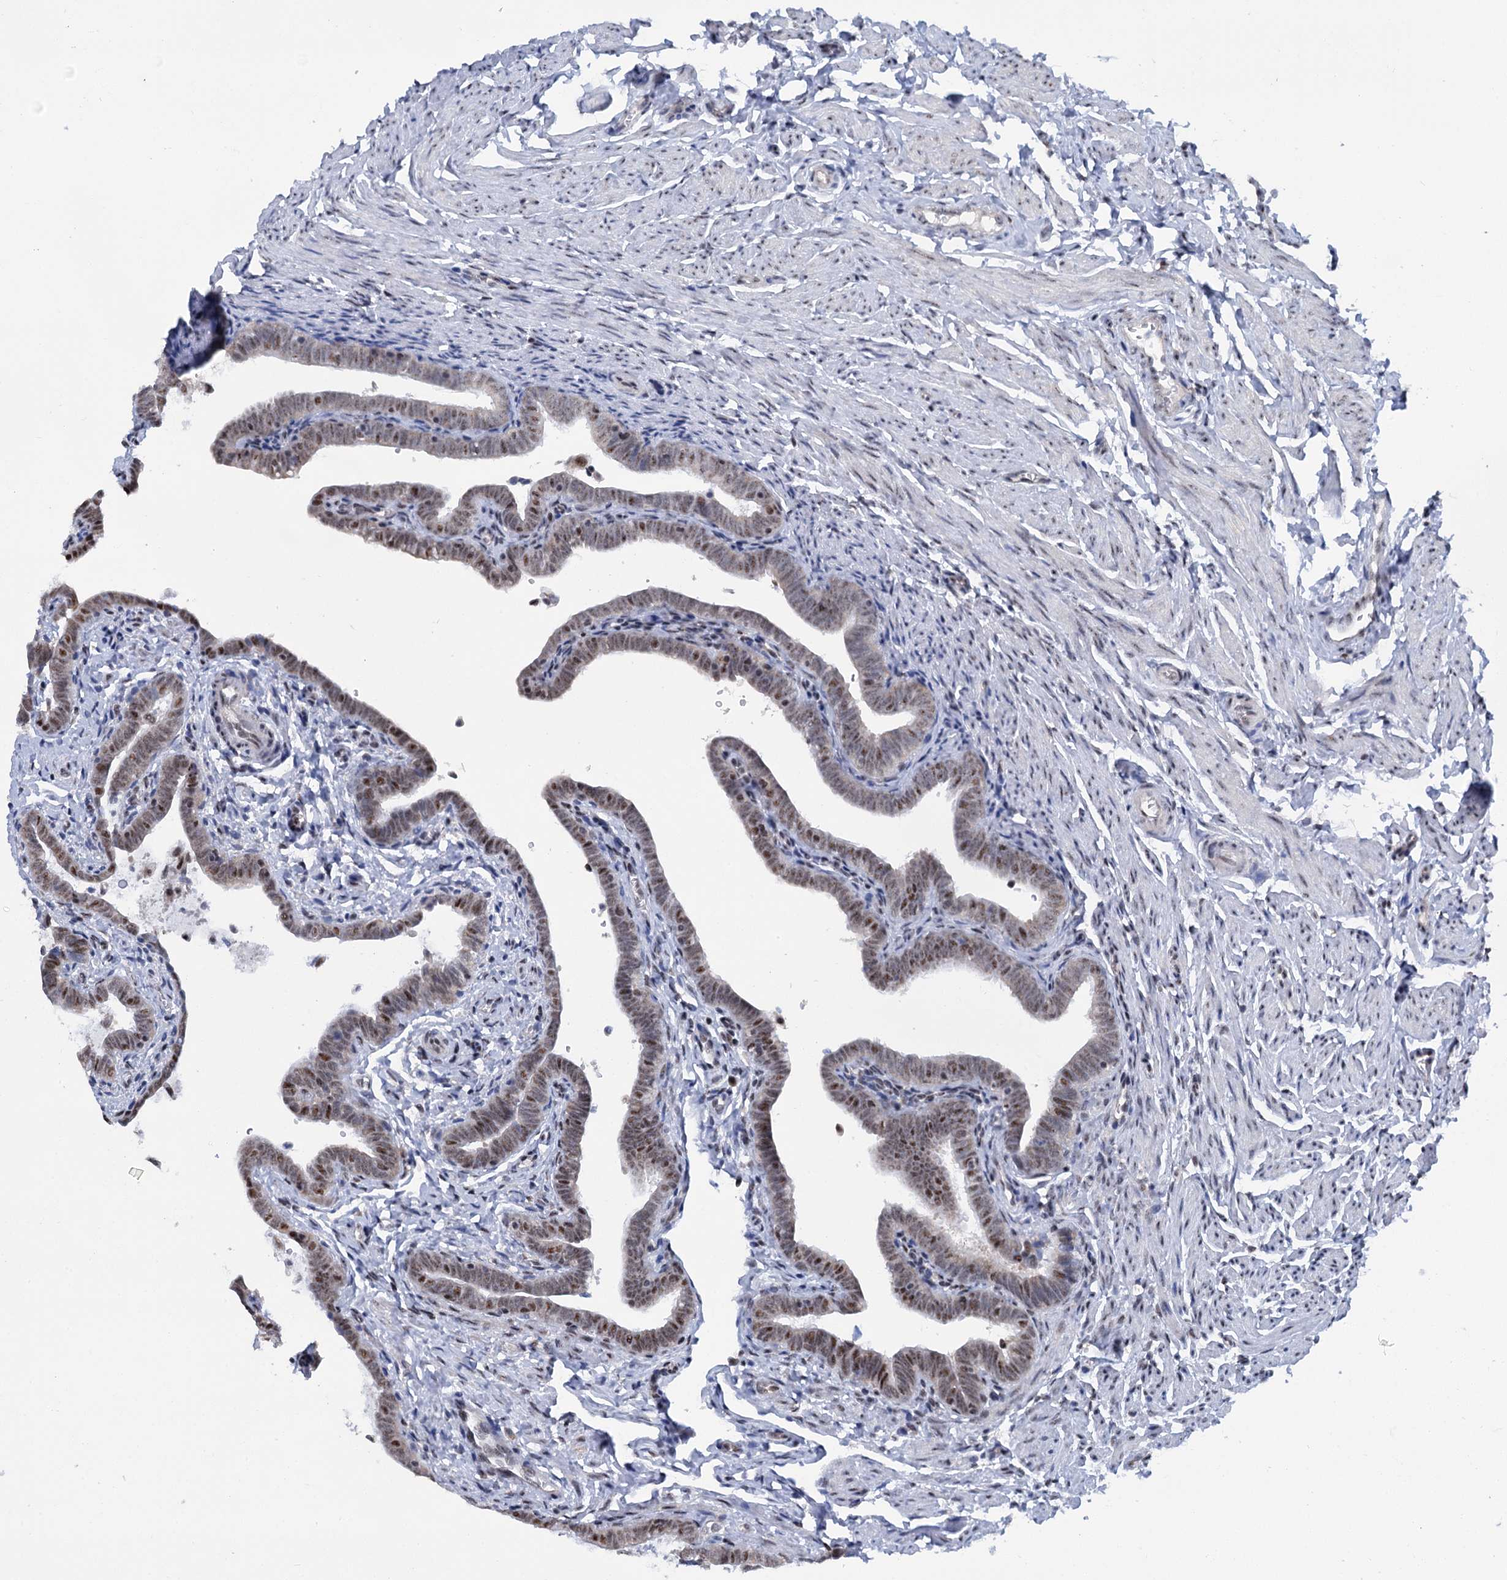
{"staining": {"intensity": "moderate", "quantity": ">75%", "location": "nuclear"}, "tissue": "fallopian tube", "cell_type": "Glandular cells", "image_type": "normal", "snomed": [{"axis": "morphology", "description": "Normal tissue, NOS"}, {"axis": "topography", "description": "Fallopian tube"}], "caption": "A micrograph of human fallopian tube stained for a protein exhibits moderate nuclear brown staining in glandular cells.", "gene": "SREK1", "patient": {"sex": "female", "age": 36}}